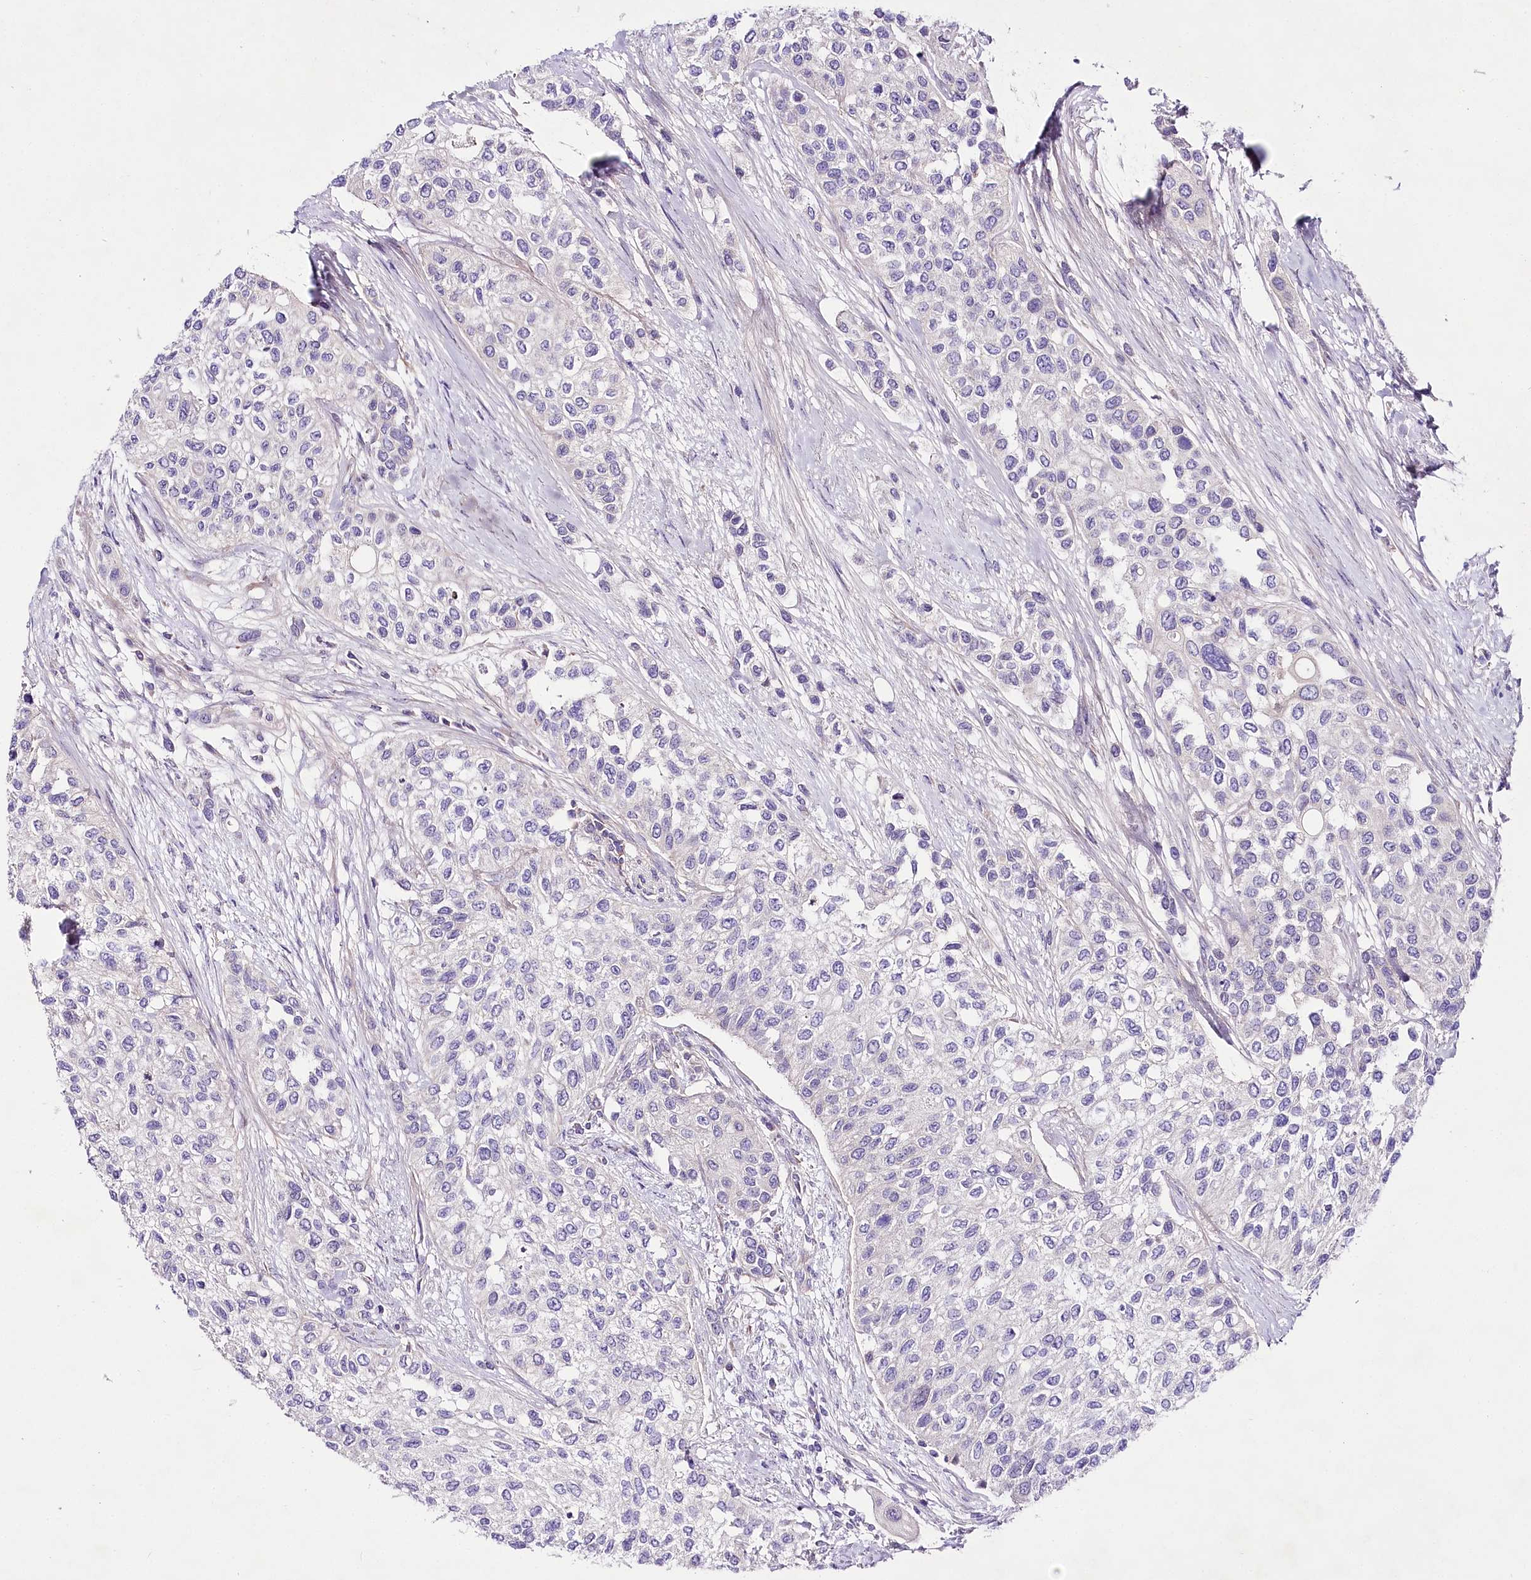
{"staining": {"intensity": "negative", "quantity": "none", "location": "none"}, "tissue": "urothelial cancer", "cell_type": "Tumor cells", "image_type": "cancer", "snomed": [{"axis": "morphology", "description": "Normal tissue, NOS"}, {"axis": "morphology", "description": "Urothelial carcinoma, High grade"}, {"axis": "topography", "description": "Vascular tissue"}, {"axis": "topography", "description": "Urinary bladder"}], "caption": "Immunohistochemical staining of high-grade urothelial carcinoma demonstrates no significant positivity in tumor cells. (Brightfield microscopy of DAB (3,3'-diaminobenzidine) immunohistochemistry at high magnification).", "gene": "LRRC14B", "patient": {"sex": "female", "age": 56}}